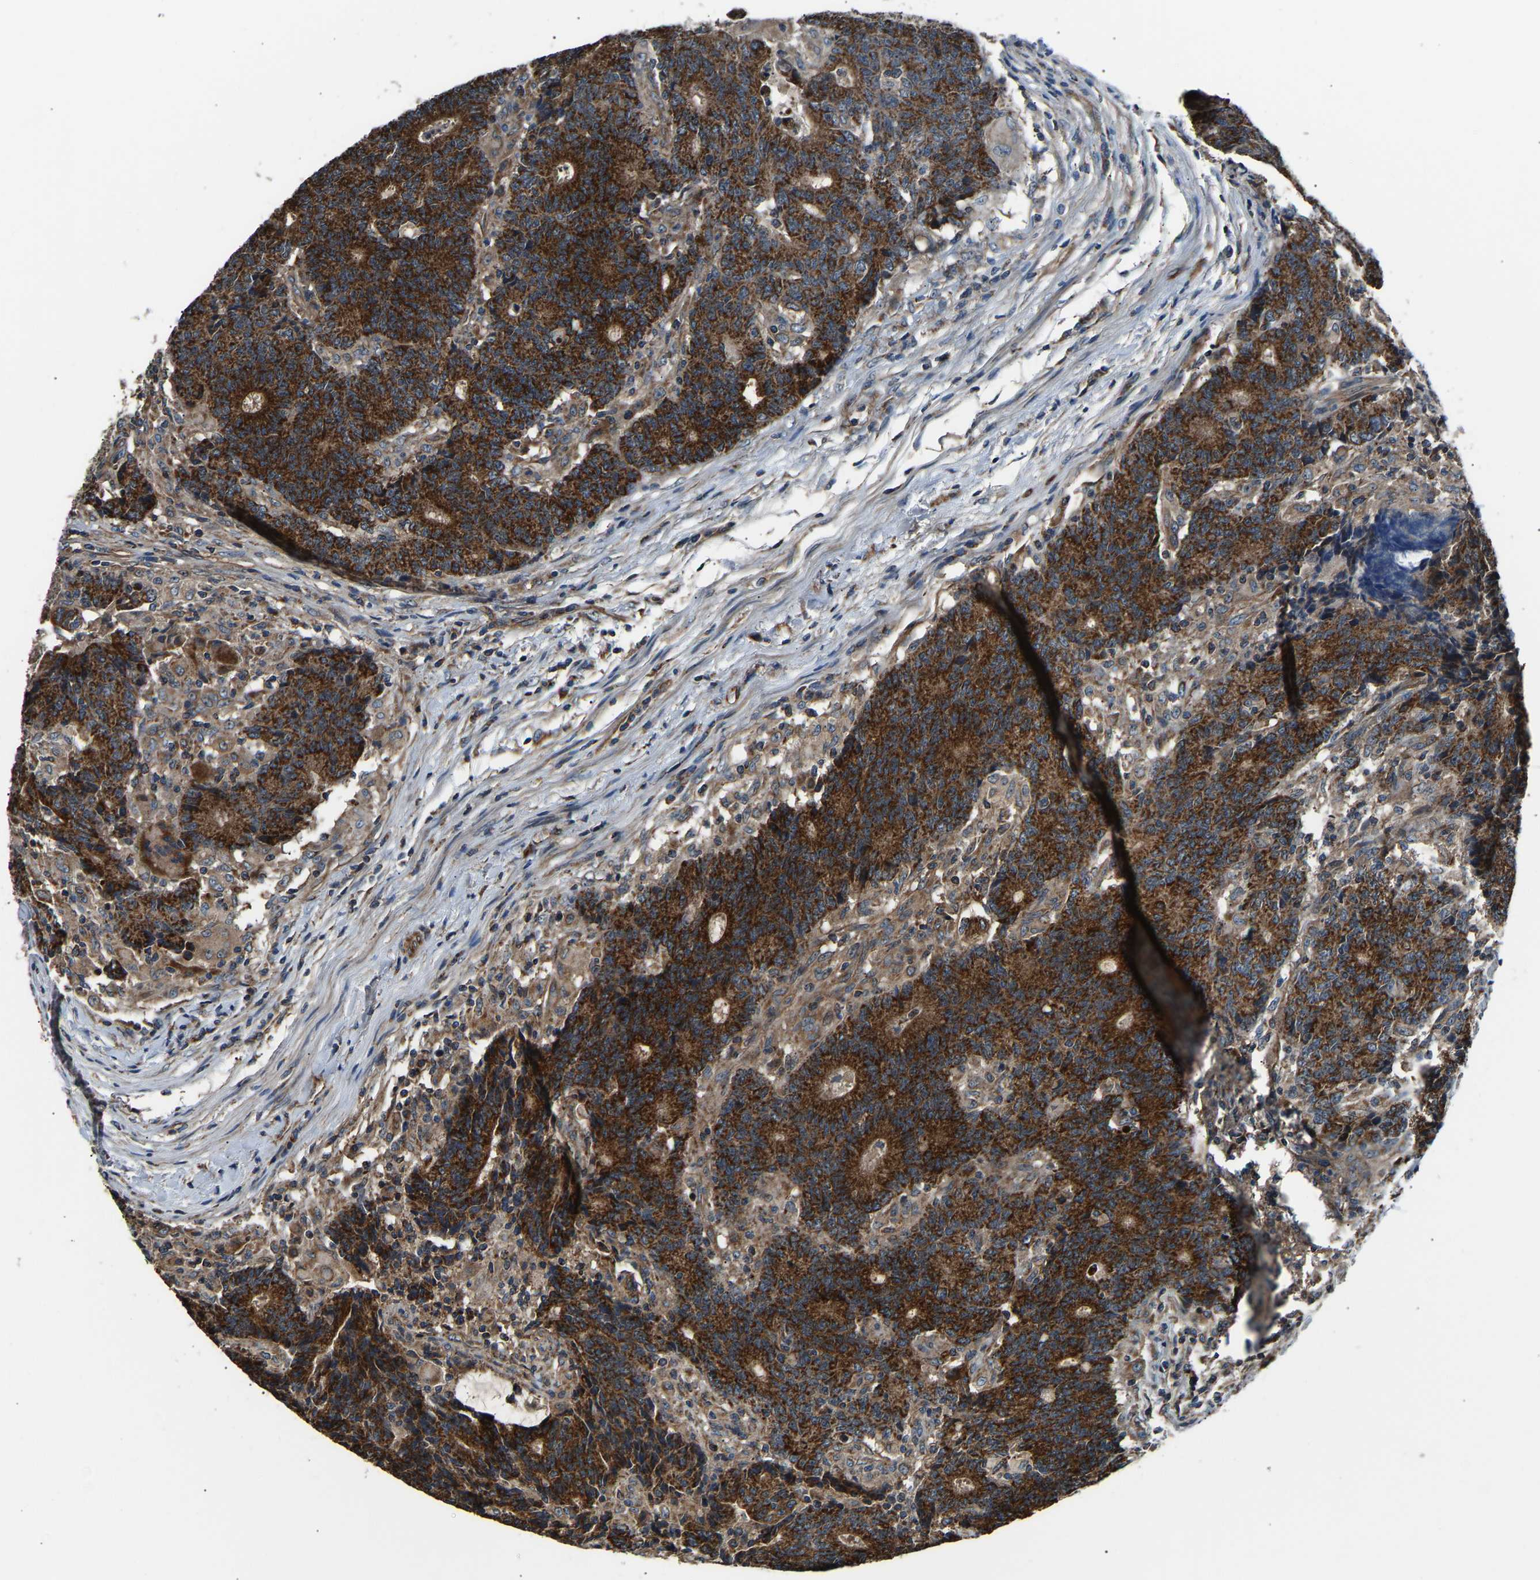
{"staining": {"intensity": "strong", "quantity": ">75%", "location": "cytoplasmic/membranous"}, "tissue": "colorectal cancer", "cell_type": "Tumor cells", "image_type": "cancer", "snomed": [{"axis": "morphology", "description": "Normal tissue, NOS"}, {"axis": "morphology", "description": "Adenocarcinoma, NOS"}, {"axis": "topography", "description": "Colon"}], "caption": "The histopathology image reveals staining of colorectal adenocarcinoma, revealing strong cytoplasmic/membranous protein expression (brown color) within tumor cells.", "gene": "GGCT", "patient": {"sex": "female", "age": 75}}